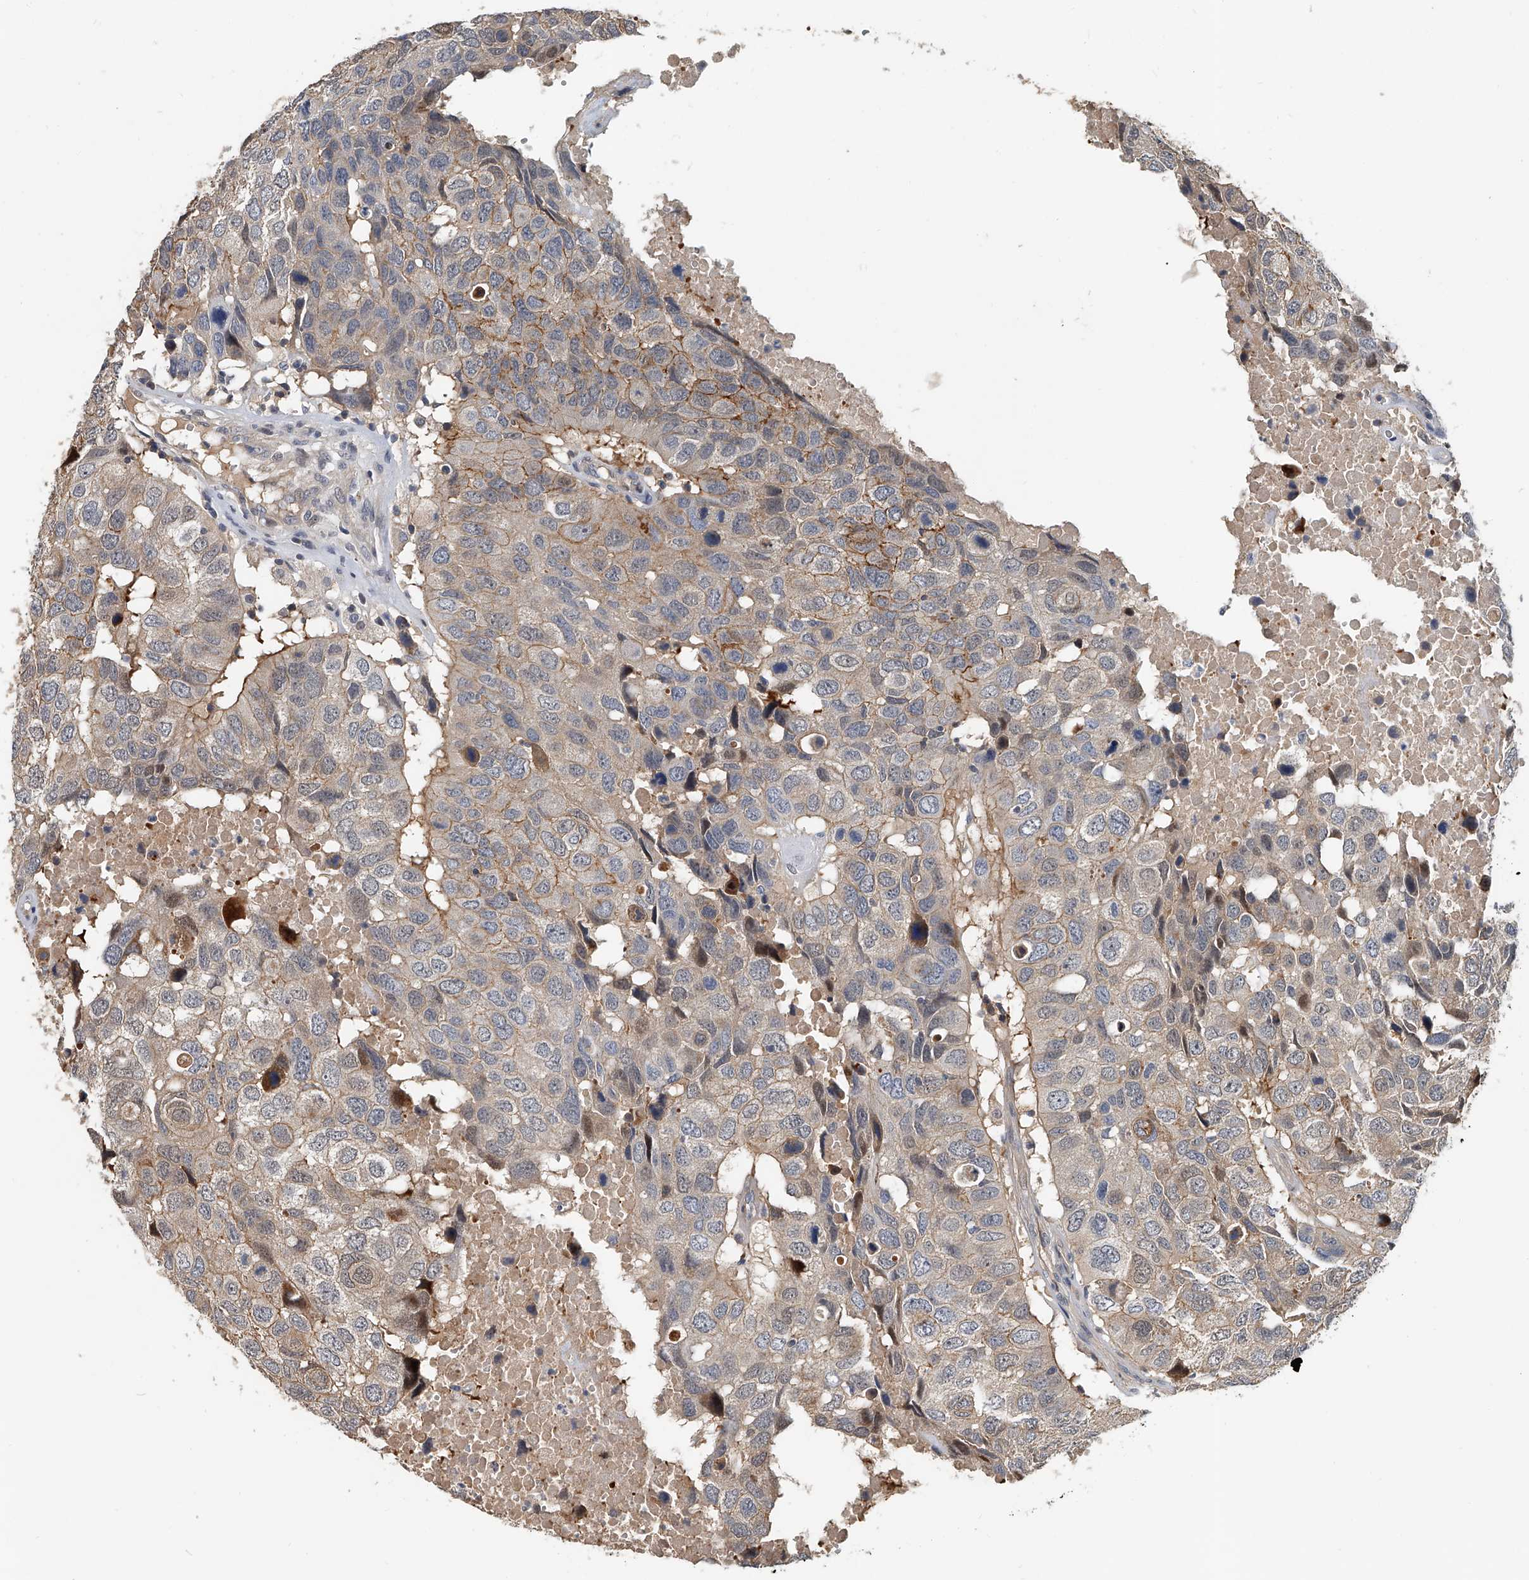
{"staining": {"intensity": "moderate", "quantity": "<25%", "location": "cytoplasmic/membranous,nuclear"}, "tissue": "head and neck cancer", "cell_type": "Tumor cells", "image_type": "cancer", "snomed": [{"axis": "morphology", "description": "Squamous cell carcinoma, NOS"}, {"axis": "topography", "description": "Head-Neck"}], "caption": "Head and neck cancer (squamous cell carcinoma) tissue reveals moderate cytoplasmic/membranous and nuclear positivity in about <25% of tumor cells, visualized by immunohistochemistry.", "gene": "CD200", "patient": {"sex": "male", "age": 66}}